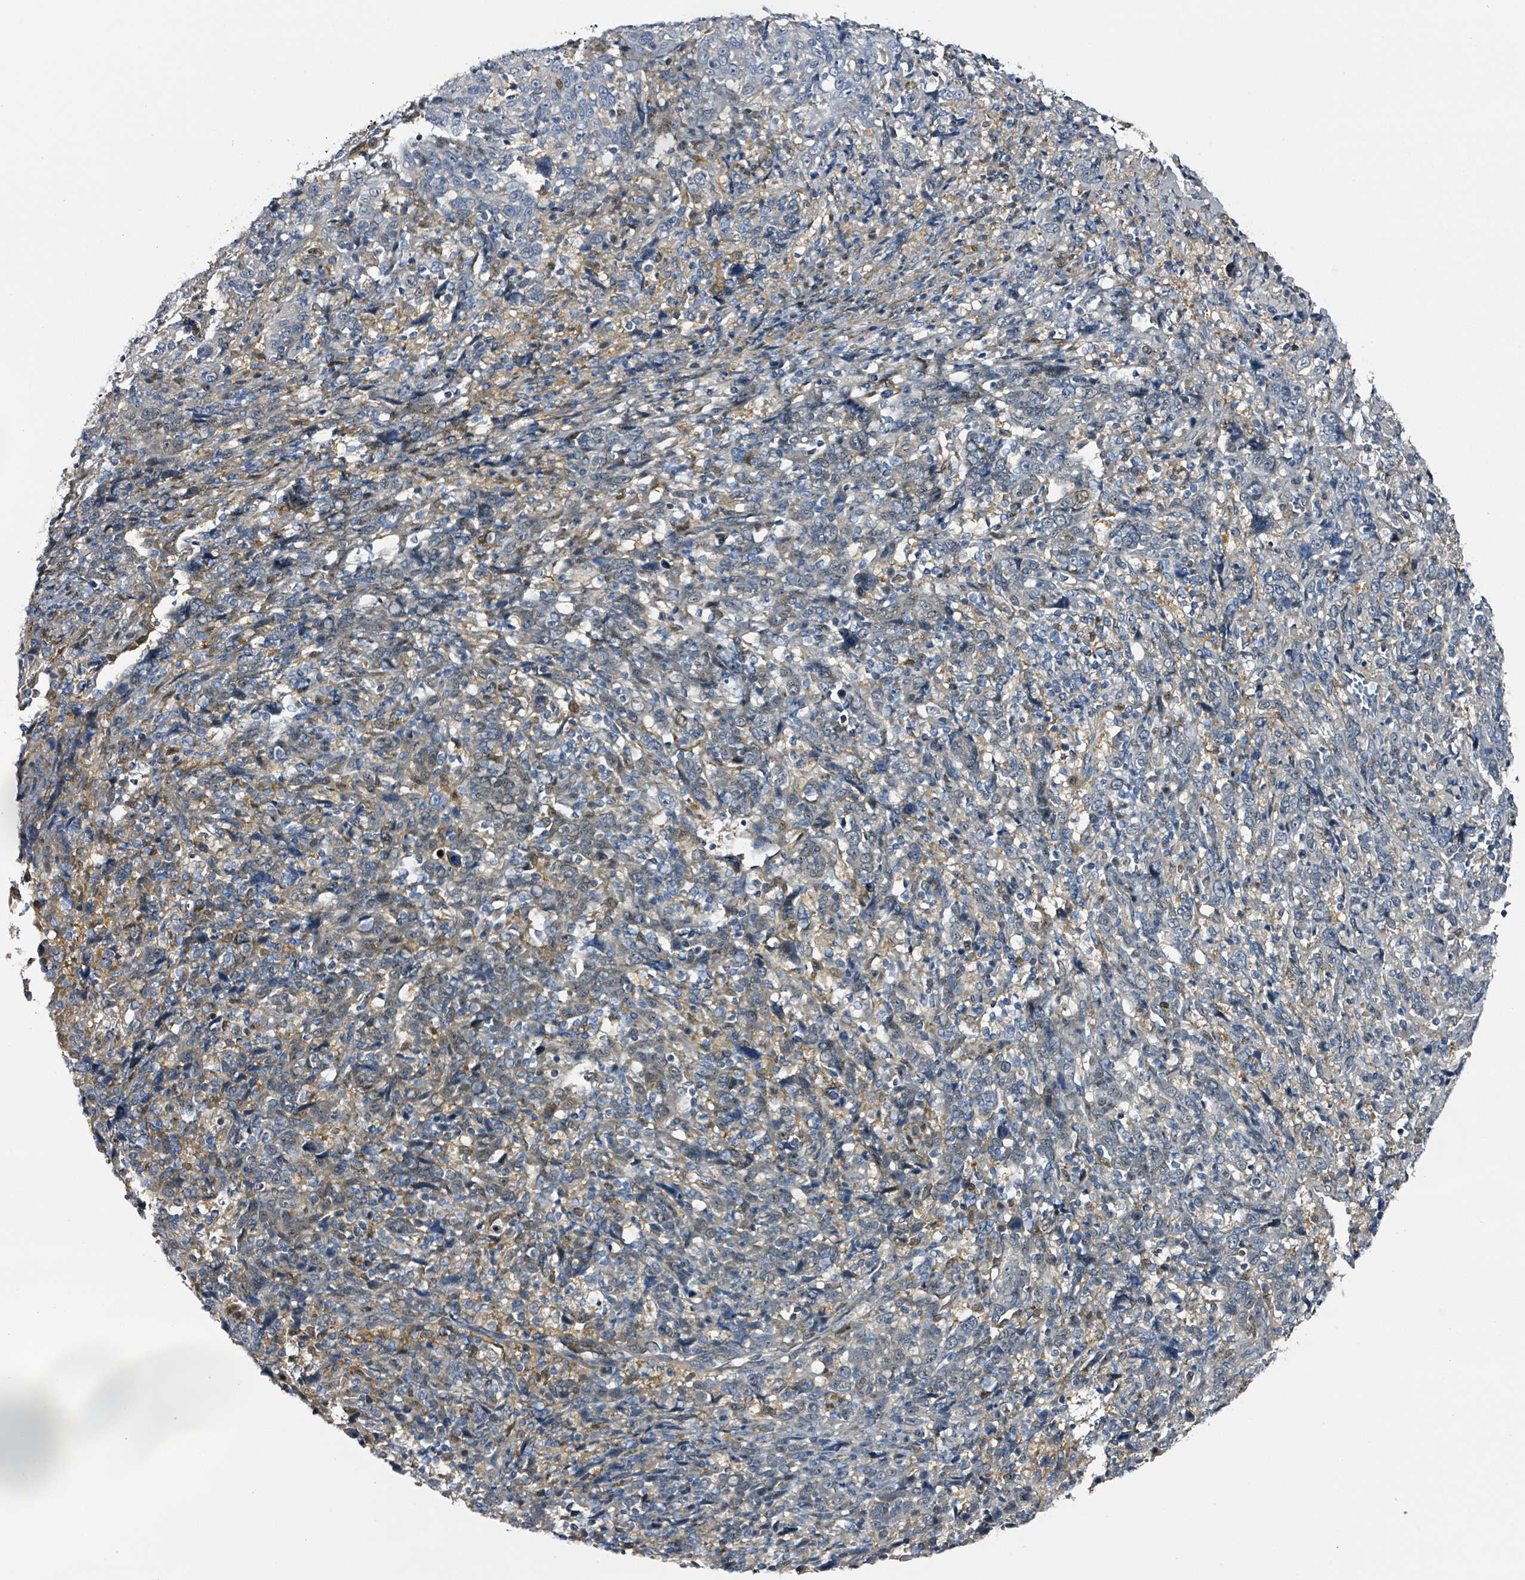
{"staining": {"intensity": "negative", "quantity": "none", "location": "none"}, "tissue": "cervical cancer", "cell_type": "Tumor cells", "image_type": "cancer", "snomed": [{"axis": "morphology", "description": "Squamous cell carcinoma, NOS"}, {"axis": "topography", "description": "Cervix"}], "caption": "High magnification brightfield microscopy of cervical squamous cell carcinoma stained with DAB (brown) and counterstained with hematoxylin (blue): tumor cells show no significant positivity.", "gene": "B3GAT3", "patient": {"sex": "female", "age": 46}}